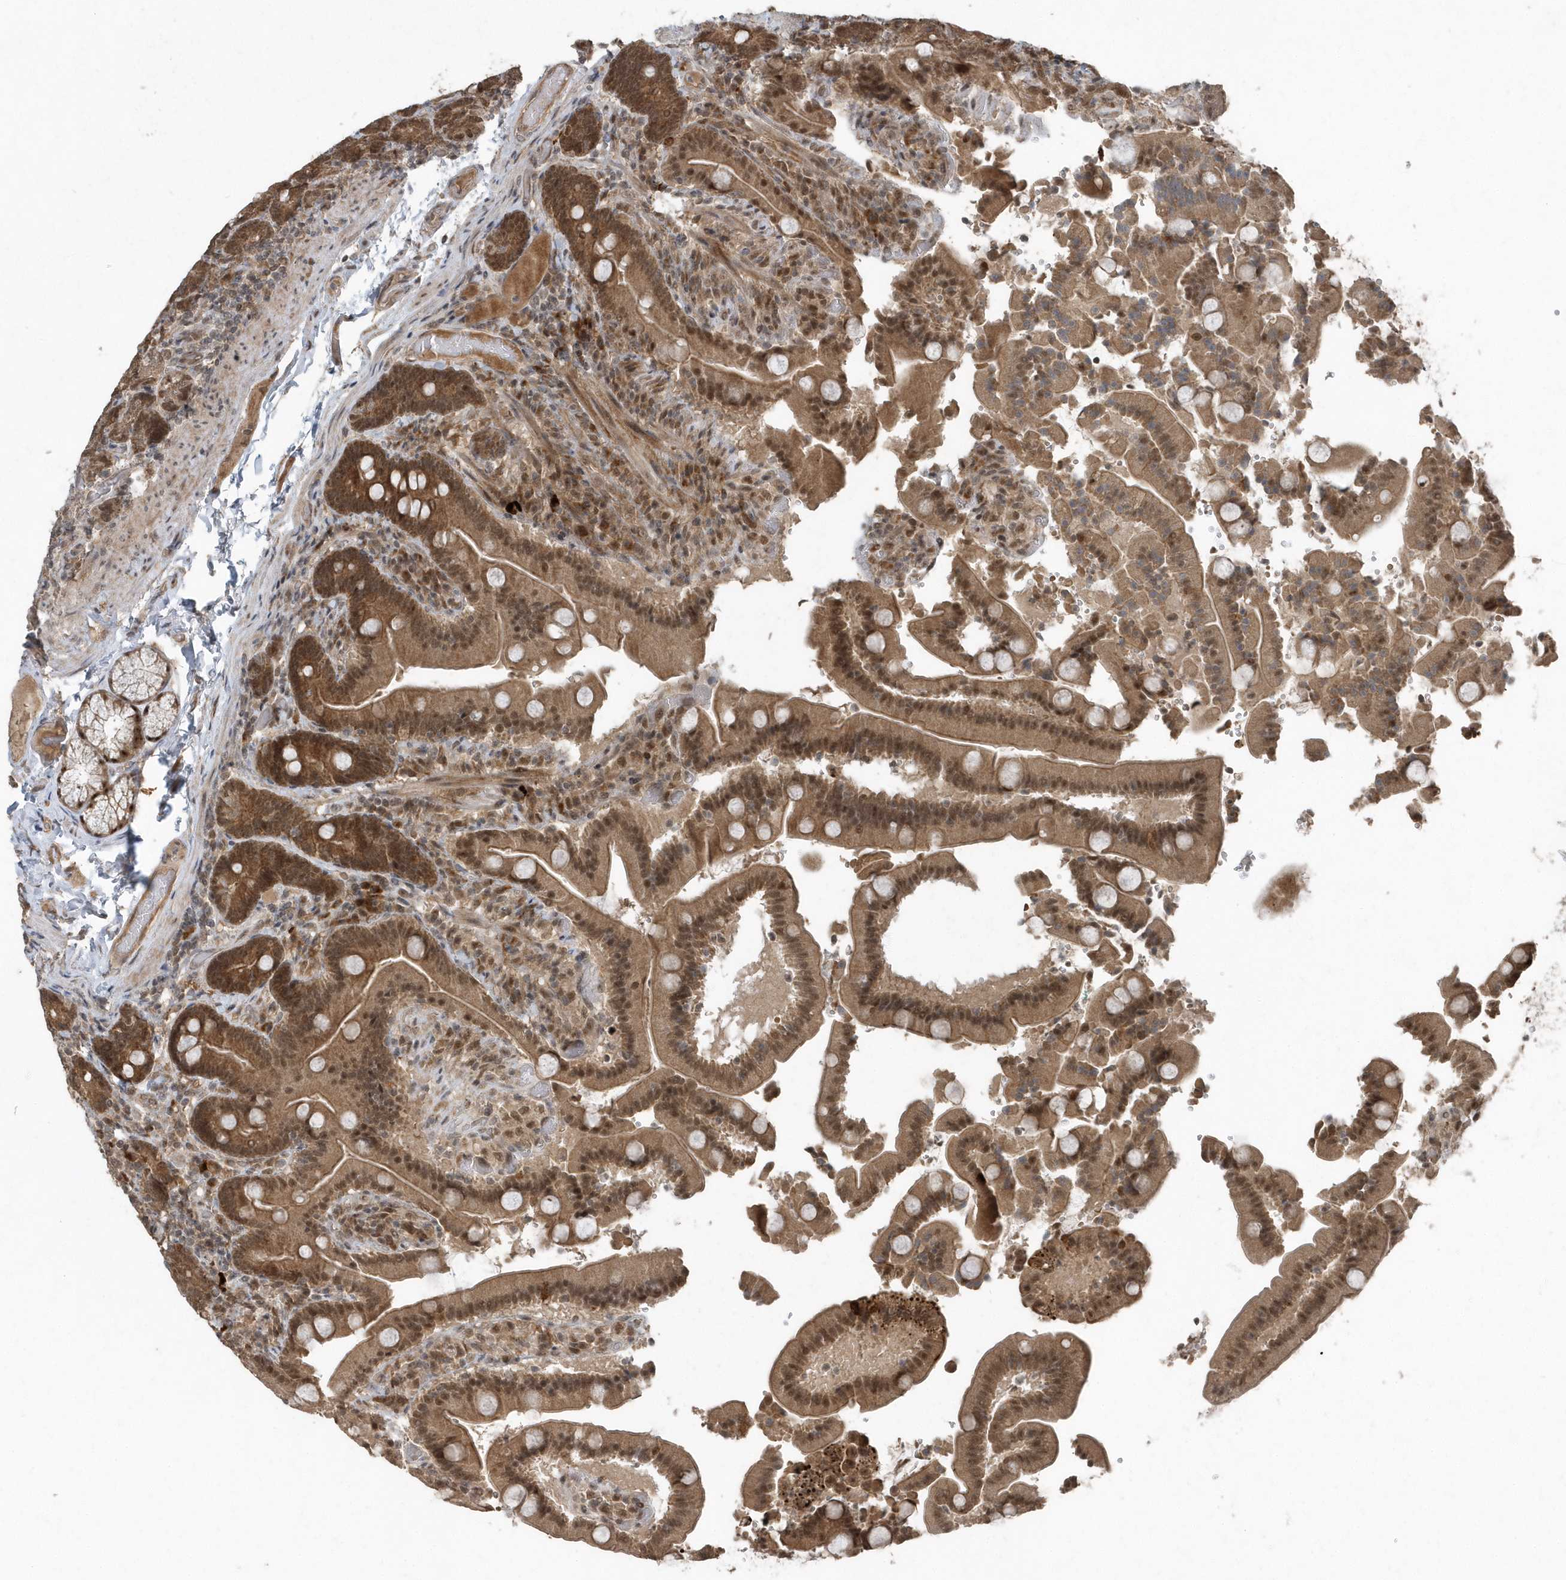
{"staining": {"intensity": "strong", "quantity": ">75%", "location": "cytoplasmic/membranous,nuclear"}, "tissue": "duodenum", "cell_type": "Glandular cells", "image_type": "normal", "snomed": [{"axis": "morphology", "description": "Normal tissue, NOS"}, {"axis": "topography", "description": "Duodenum"}], "caption": "An image of duodenum stained for a protein reveals strong cytoplasmic/membranous,nuclear brown staining in glandular cells.", "gene": "QTRT2", "patient": {"sex": "female", "age": 62}}